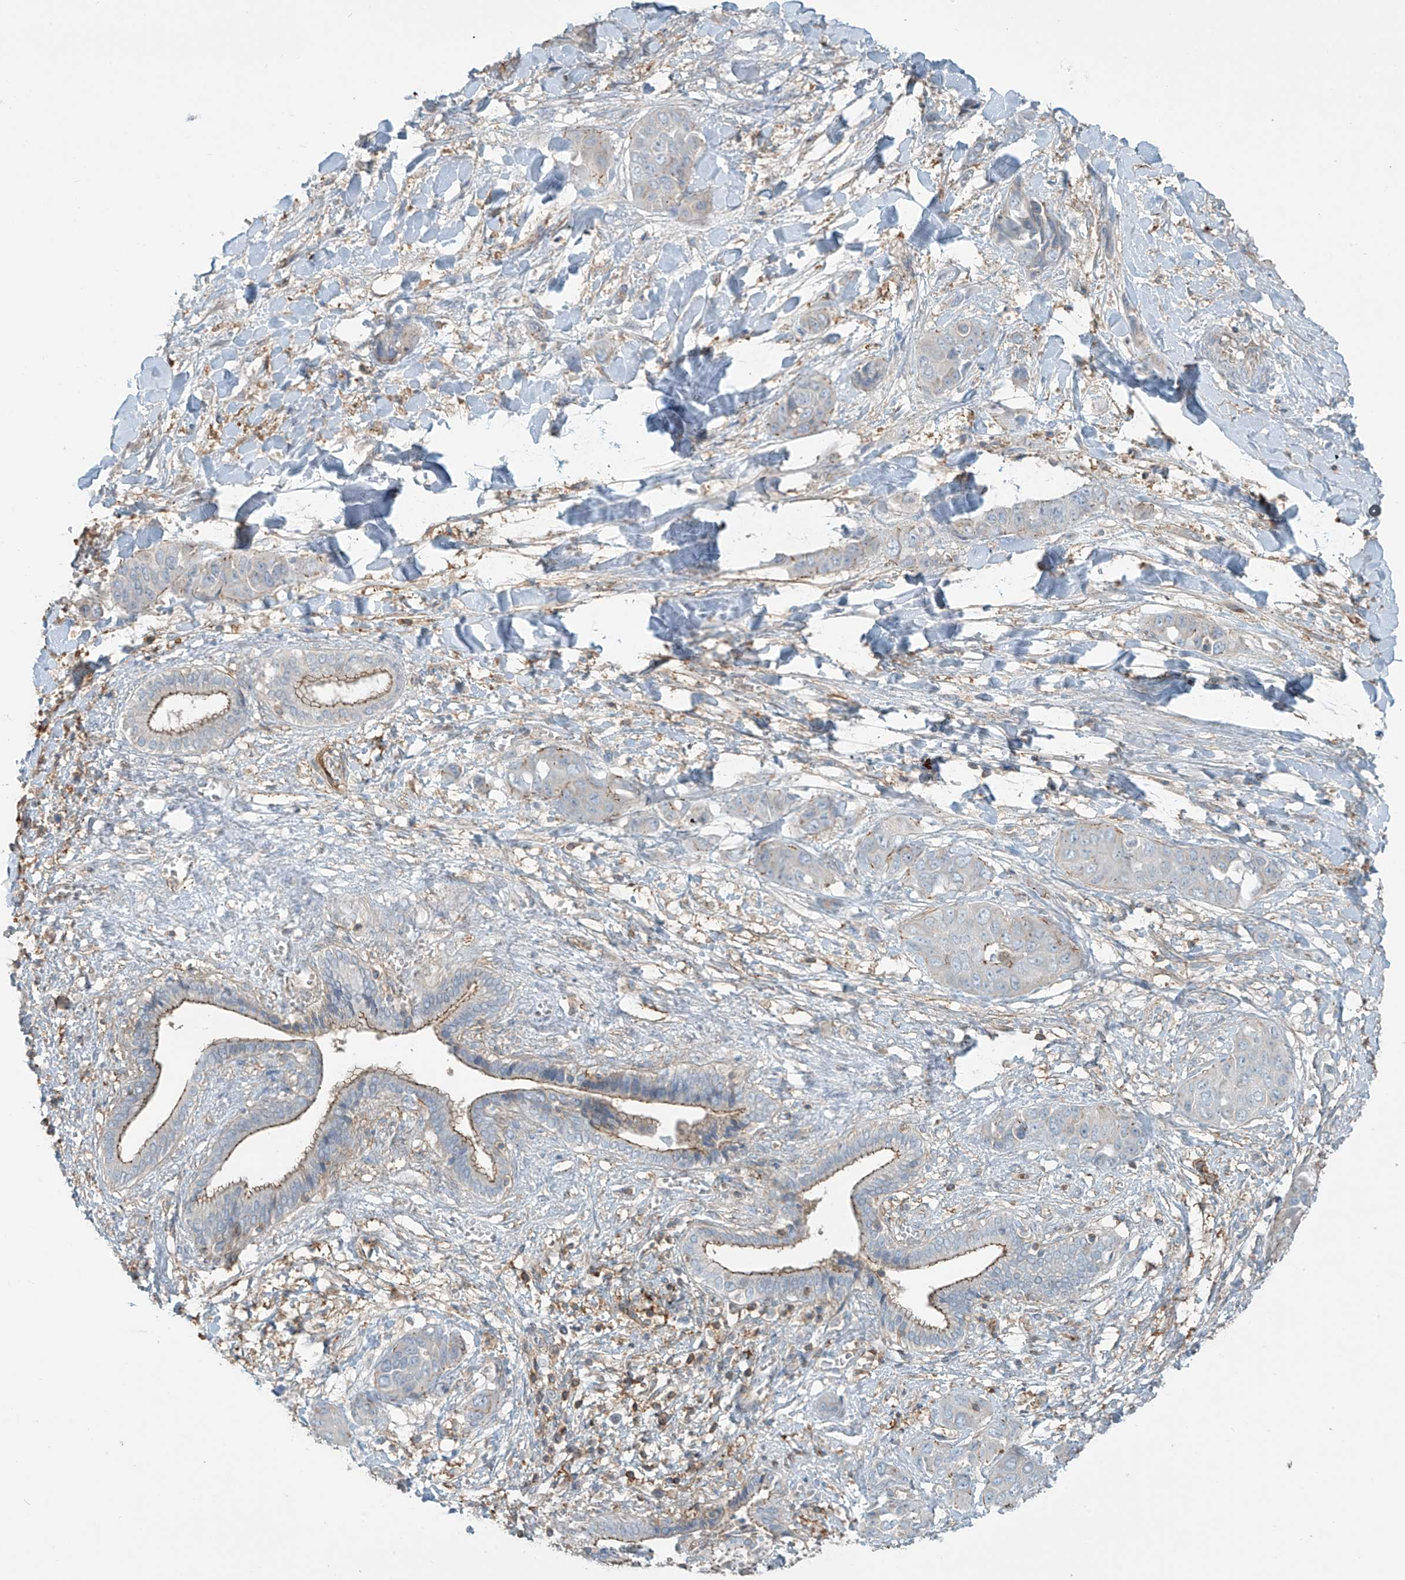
{"staining": {"intensity": "negative", "quantity": "none", "location": "none"}, "tissue": "liver cancer", "cell_type": "Tumor cells", "image_type": "cancer", "snomed": [{"axis": "morphology", "description": "Cholangiocarcinoma"}, {"axis": "topography", "description": "Liver"}], "caption": "Tumor cells are negative for brown protein staining in cholangiocarcinoma (liver). (Stains: DAB (3,3'-diaminobenzidine) IHC with hematoxylin counter stain, Microscopy: brightfield microscopy at high magnification).", "gene": "SLC9A2", "patient": {"sex": "female", "age": 52}}